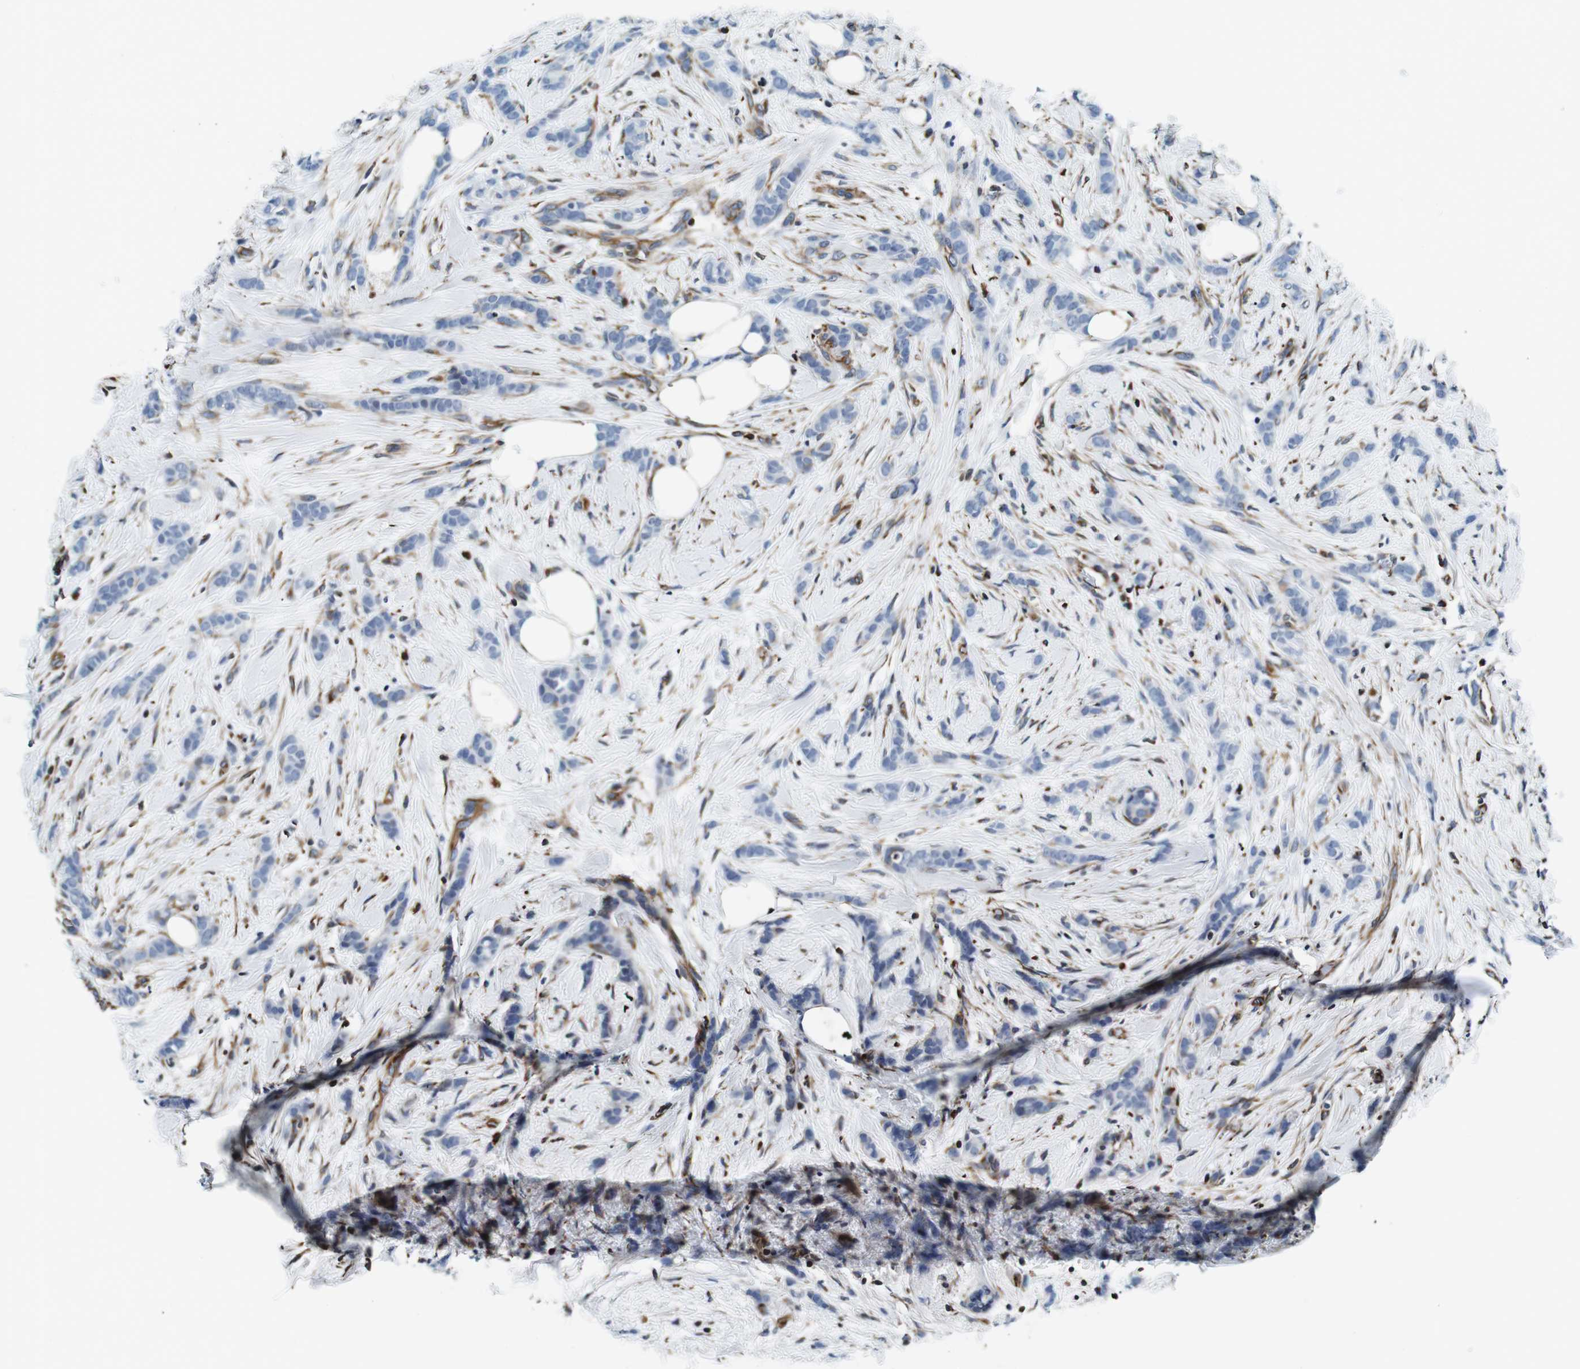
{"staining": {"intensity": "negative", "quantity": "none", "location": "none"}, "tissue": "breast cancer", "cell_type": "Tumor cells", "image_type": "cancer", "snomed": [{"axis": "morphology", "description": "Lobular carcinoma, in situ"}, {"axis": "morphology", "description": "Lobular carcinoma"}, {"axis": "topography", "description": "Breast"}], "caption": "Tumor cells show no significant positivity in breast cancer.", "gene": "GJE1", "patient": {"sex": "female", "age": 41}}